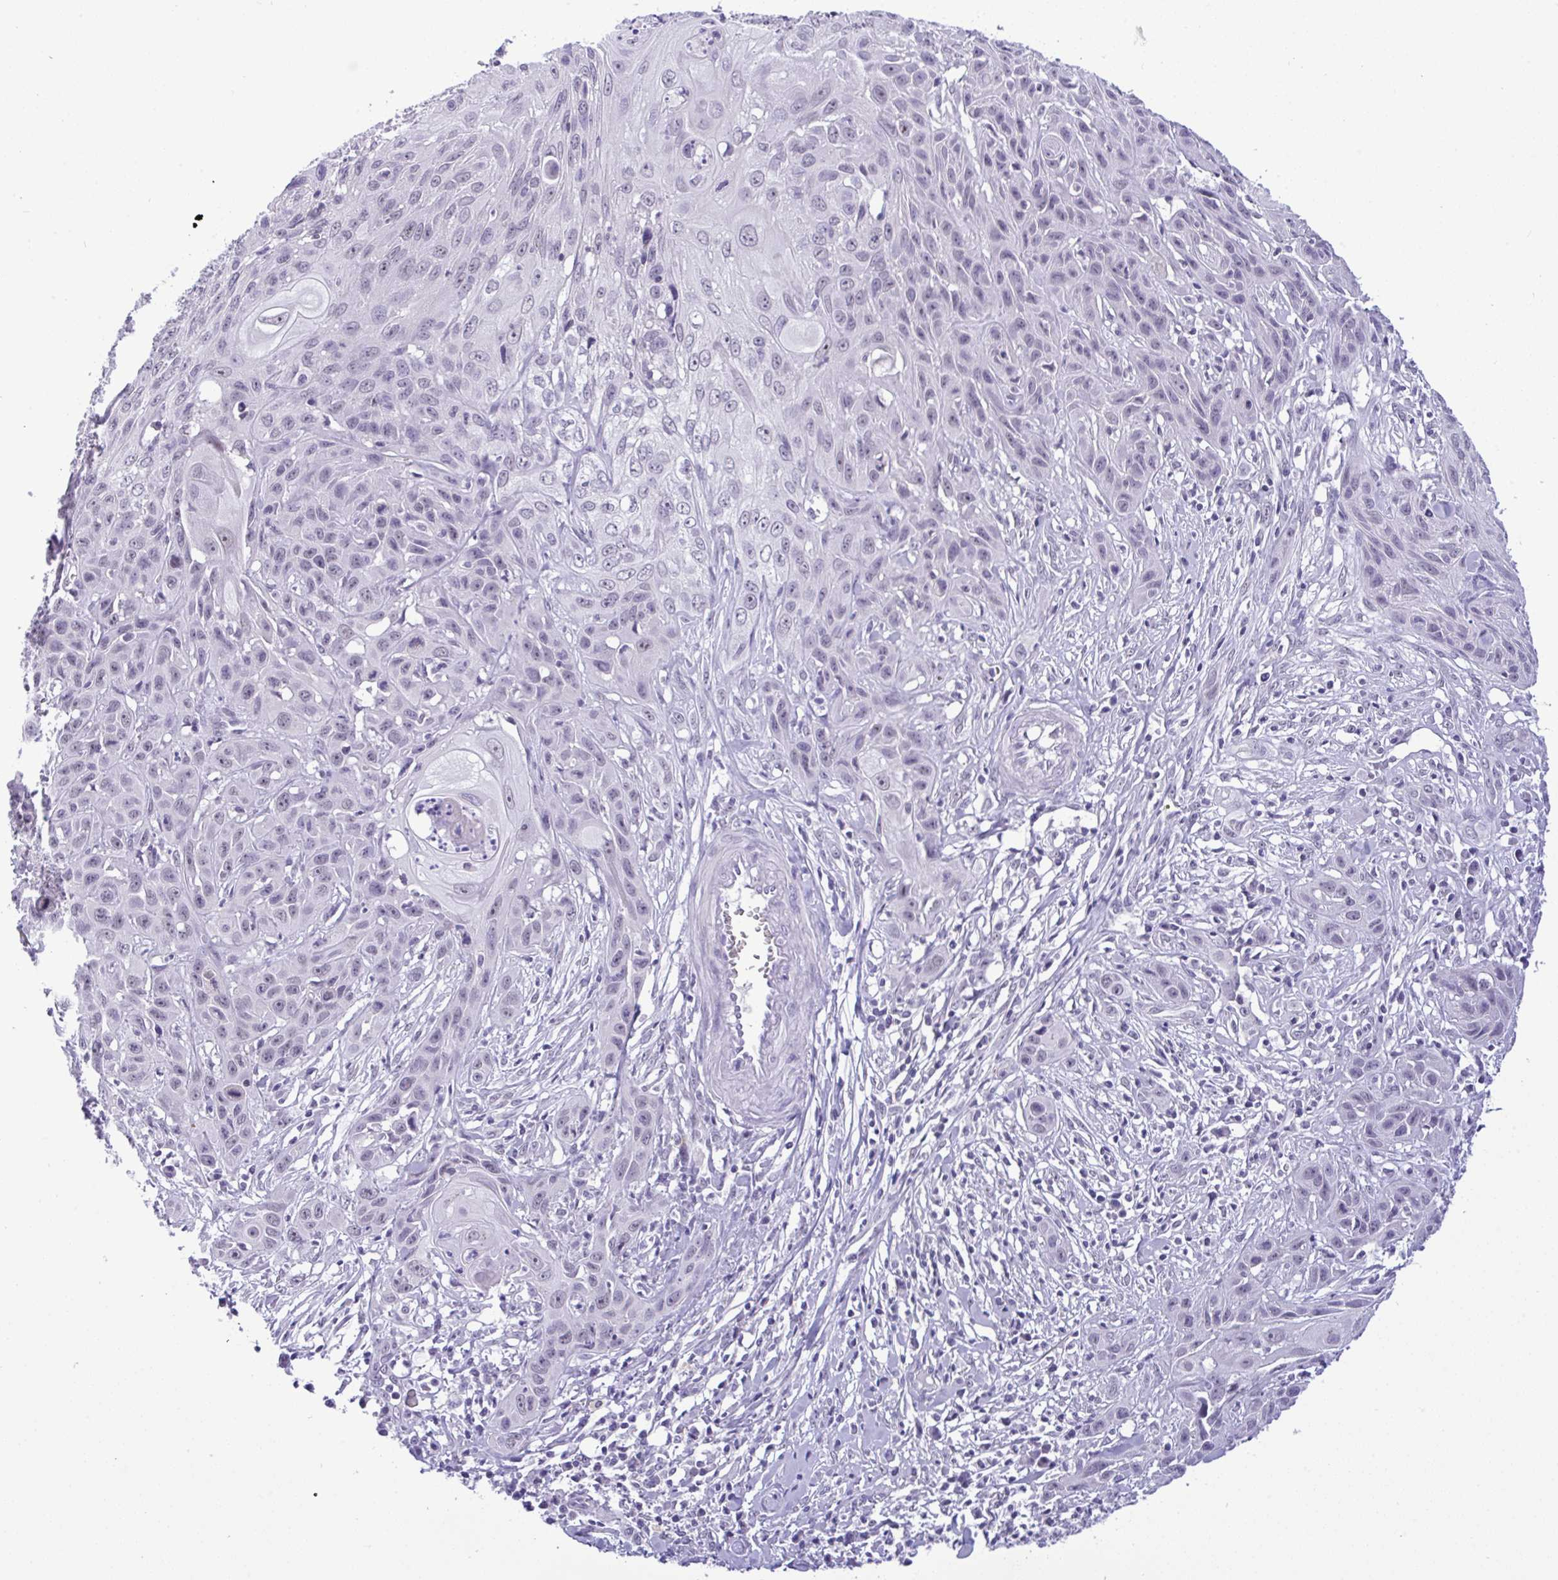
{"staining": {"intensity": "negative", "quantity": "none", "location": "none"}, "tissue": "skin cancer", "cell_type": "Tumor cells", "image_type": "cancer", "snomed": [{"axis": "morphology", "description": "Squamous cell carcinoma, NOS"}, {"axis": "topography", "description": "Skin"}, {"axis": "topography", "description": "Vulva"}], "caption": "Immunohistochemistry (IHC) photomicrograph of neoplastic tissue: skin cancer stained with DAB demonstrates no significant protein positivity in tumor cells.", "gene": "YBX2", "patient": {"sex": "female", "age": 83}}